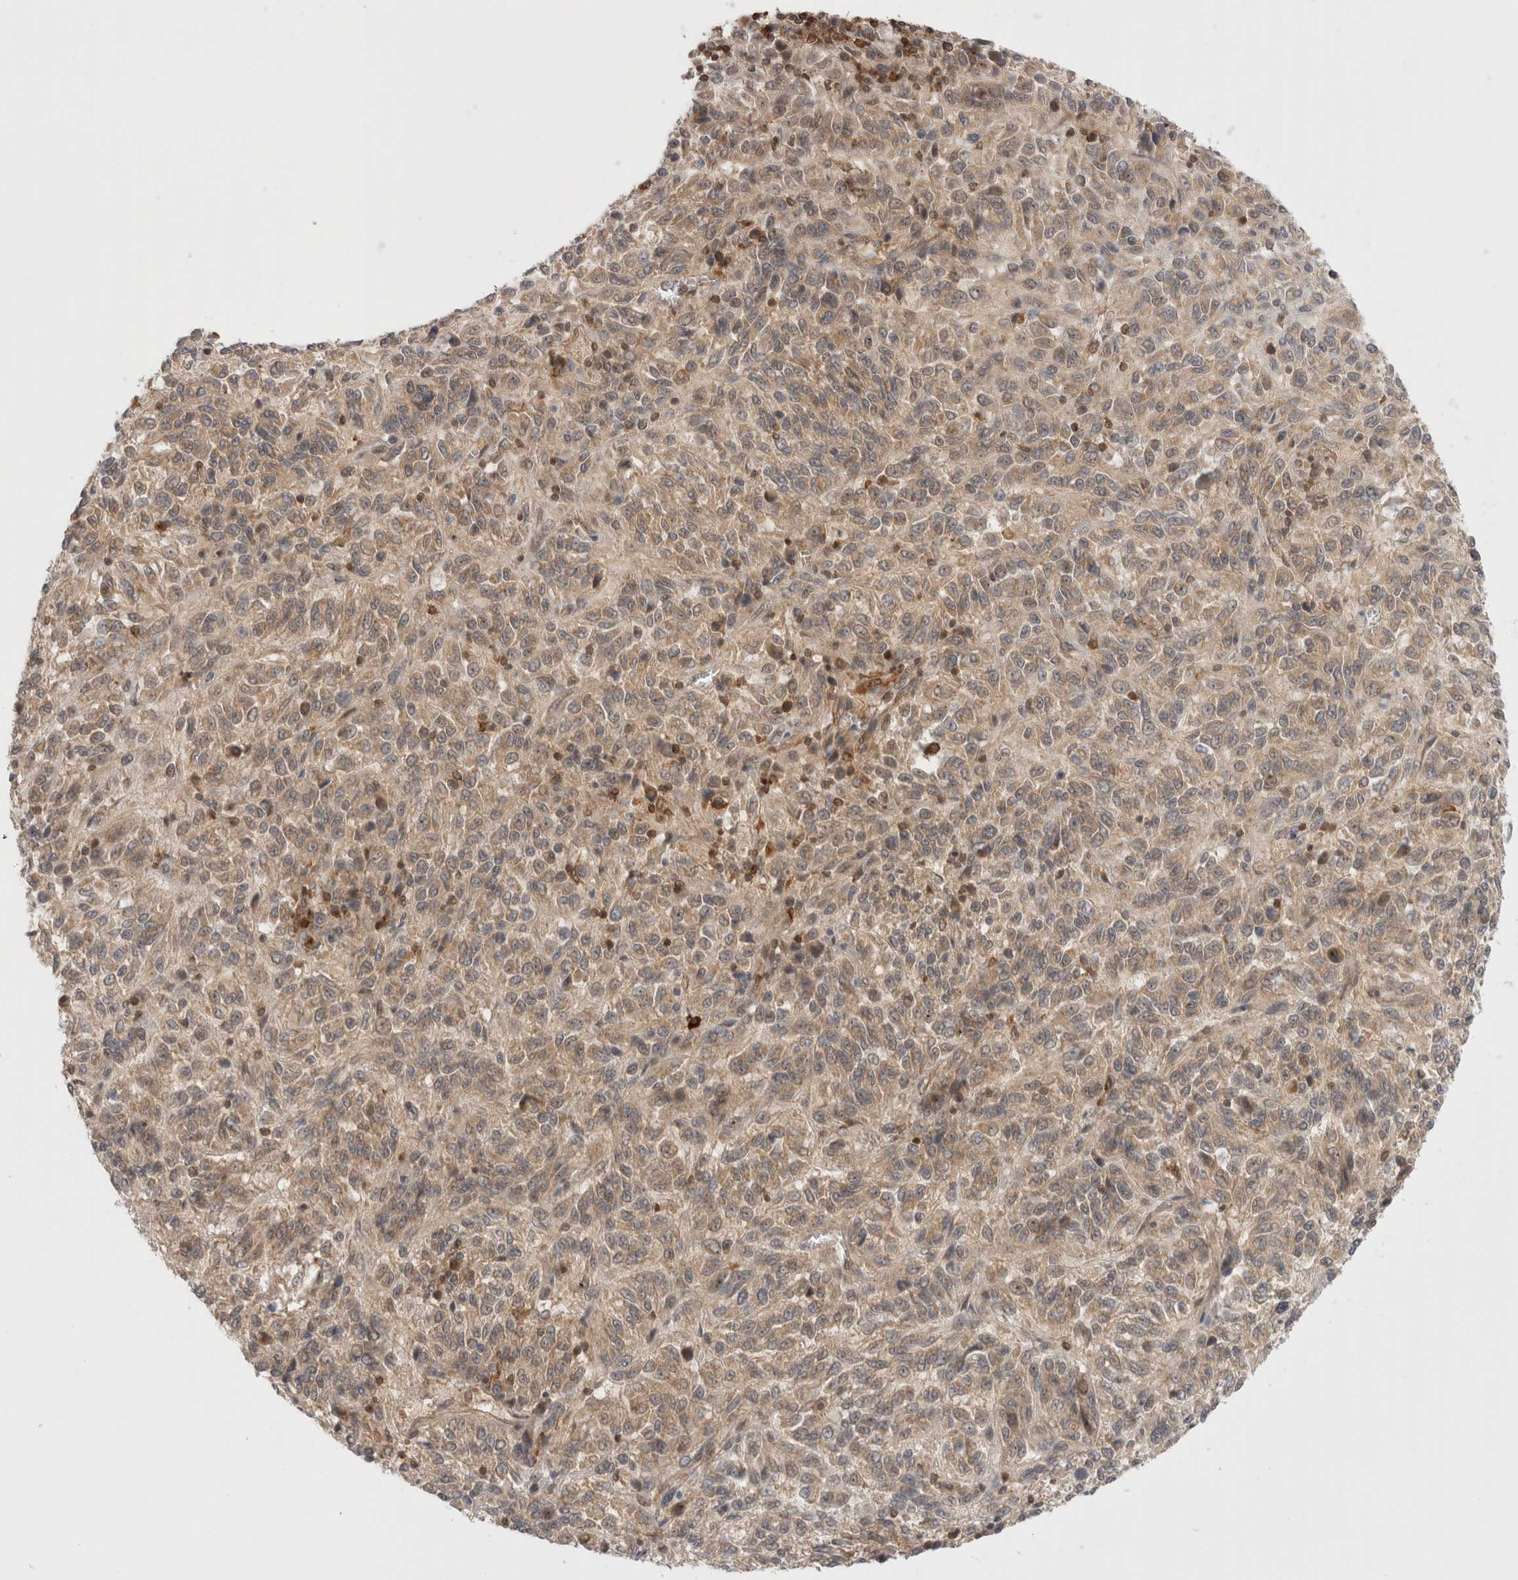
{"staining": {"intensity": "weak", "quantity": ">75%", "location": "cytoplasmic/membranous"}, "tissue": "melanoma", "cell_type": "Tumor cells", "image_type": "cancer", "snomed": [{"axis": "morphology", "description": "Malignant melanoma, Metastatic site"}, {"axis": "topography", "description": "Lung"}], "caption": "Tumor cells demonstrate low levels of weak cytoplasmic/membranous expression in about >75% of cells in human malignant melanoma (metastatic site).", "gene": "NFKB1", "patient": {"sex": "male", "age": 64}}